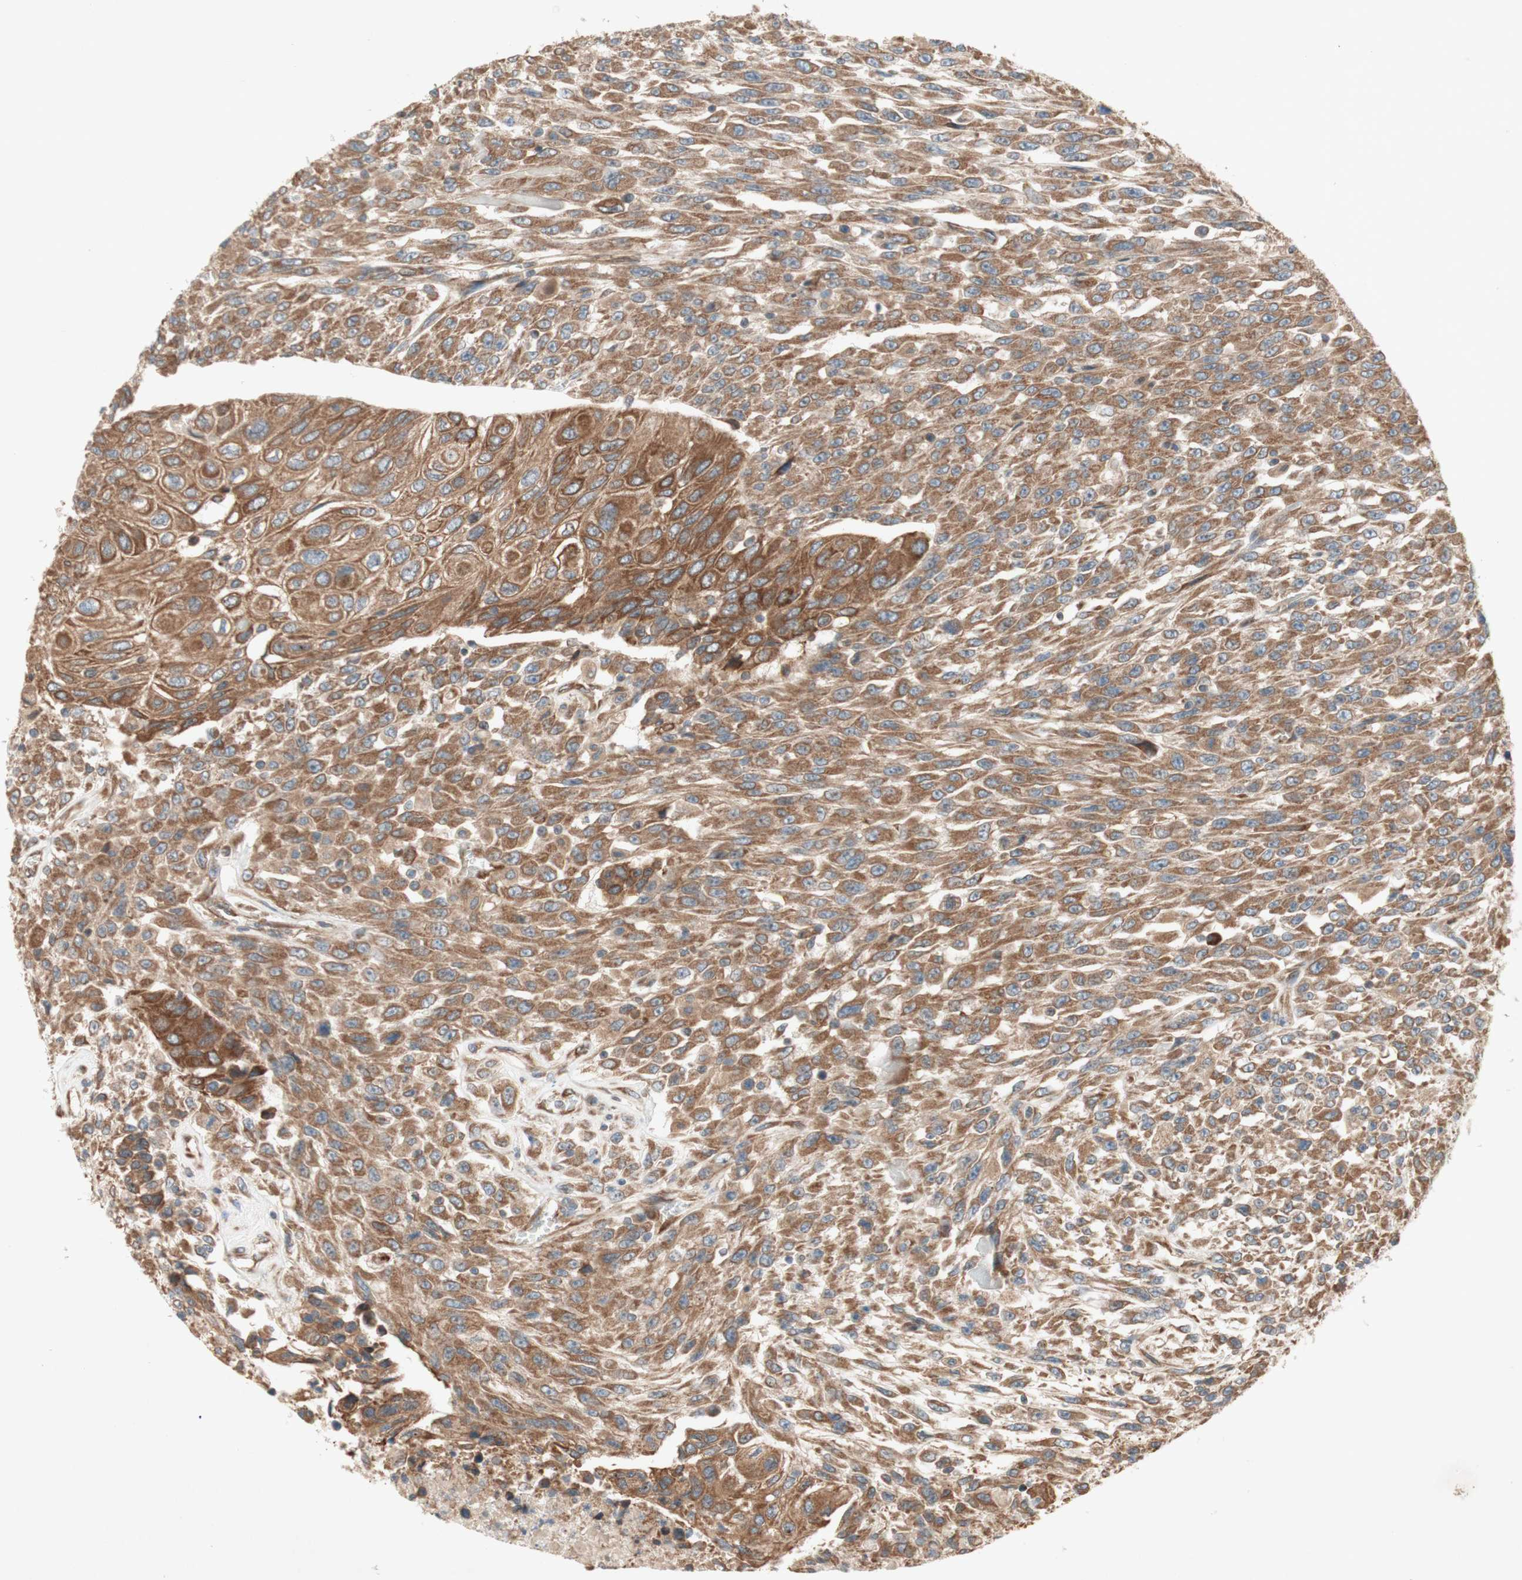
{"staining": {"intensity": "moderate", "quantity": ">75%", "location": "cytoplasmic/membranous"}, "tissue": "urothelial cancer", "cell_type": "Tumor cells", "image_type": "cancer", "snomed": [{"axis": "morphology", "description": "Urothelial carcinoma, High grade"}, {"axis": "topography", "description": "Urinary bladder"}], "caption": "Urothelial cancer stained with immunohistochemistry exhibits moderate cytoplasmic/membranous staining in about >75% of tumor cells.", "gene": "SOCS2", "patient": {"sex": "male", "age": 66}}